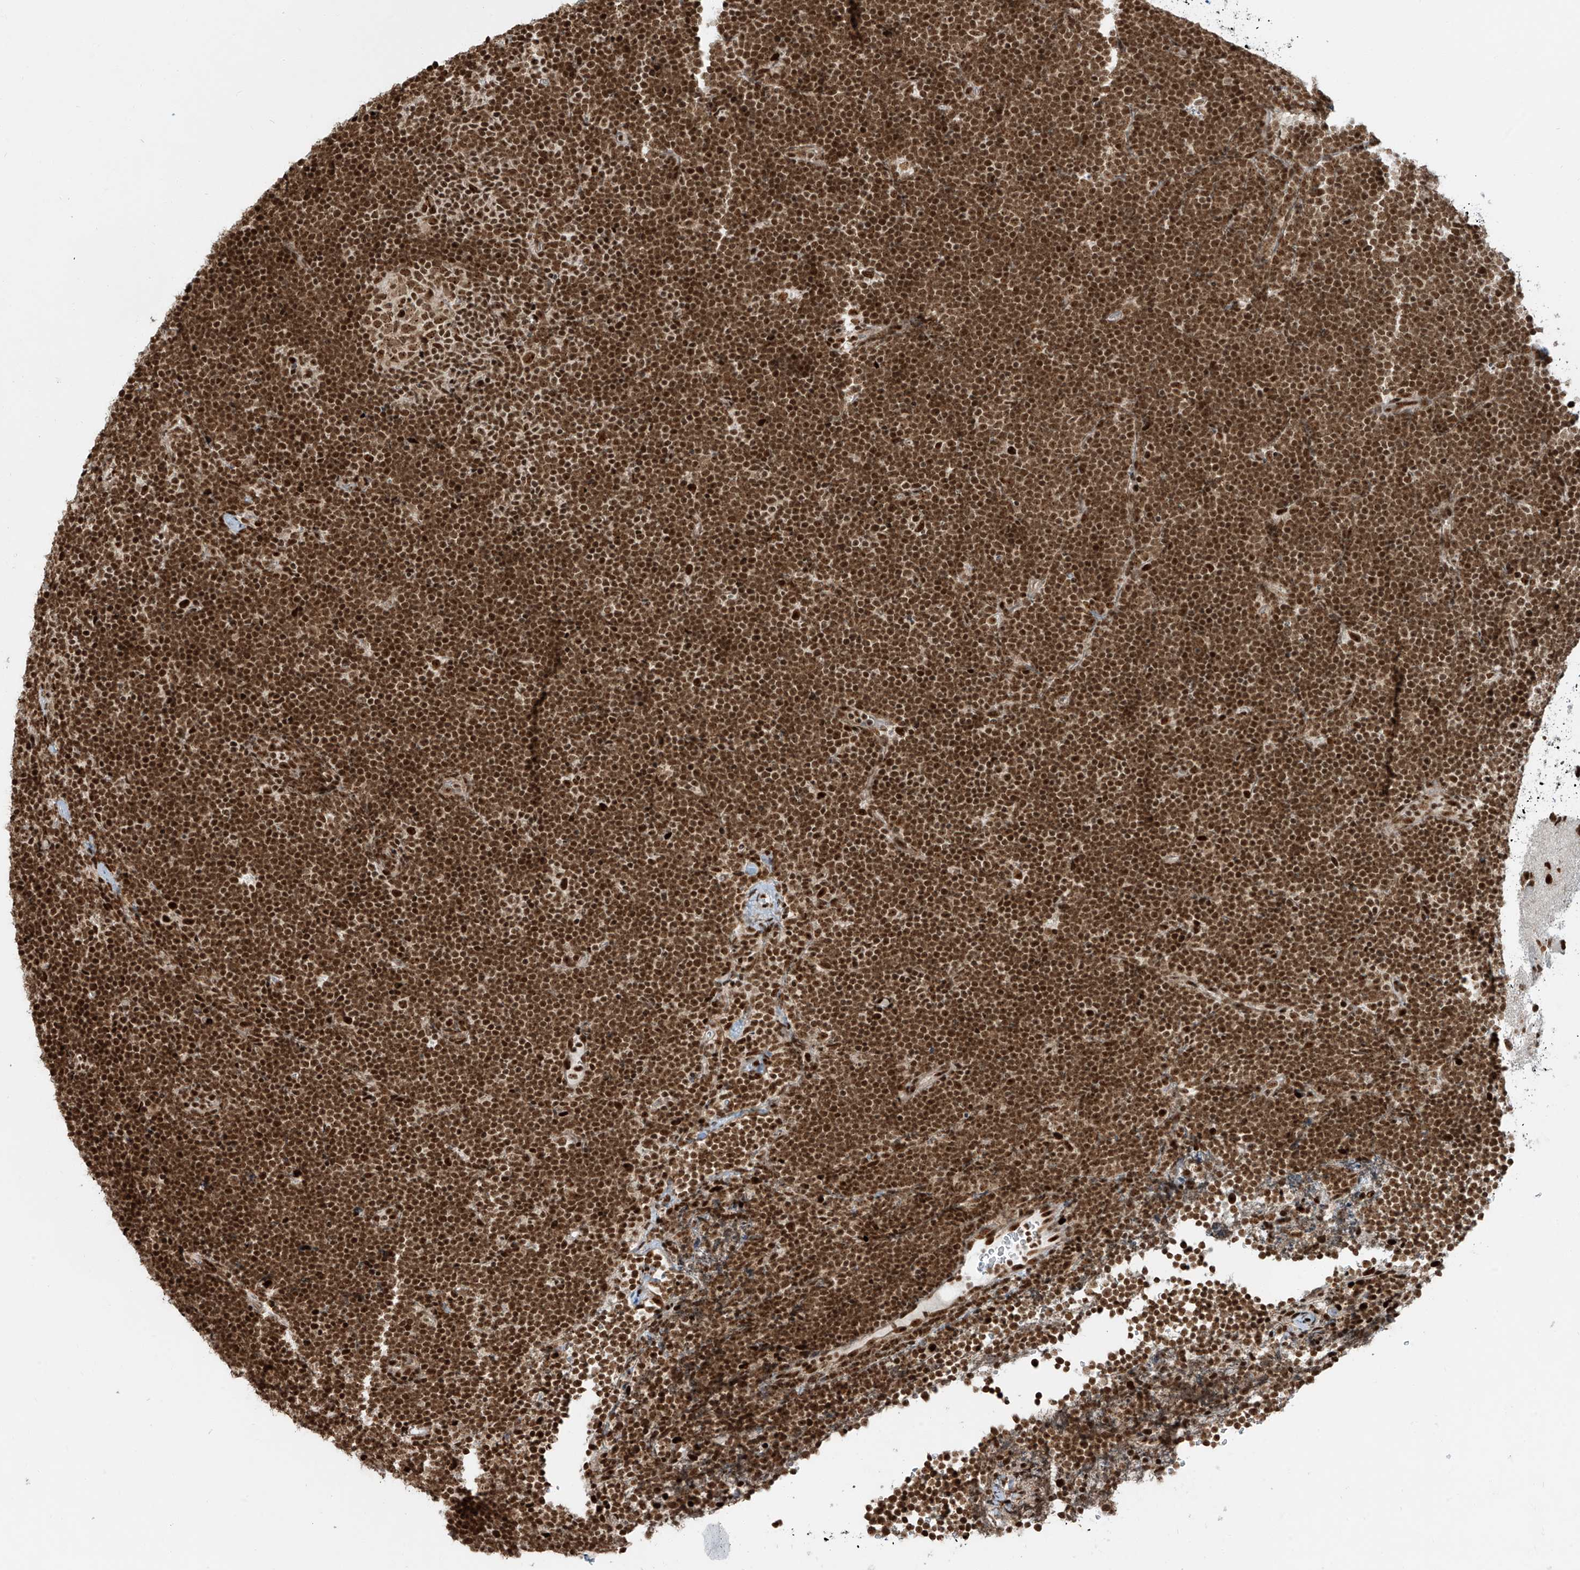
{"staining": {"intensity": "strong", "quantity": ">75%", "location": "nuclear"}, "tissue": "lymphoma", "cell_type": "Tumor cells", "image_type": "cancer", "snomed": [{"axis": "morphology", "description": "Malignant lymphoma, non-Hodgkin's type, High grade"}, {"axis": "topography", "description": "Lymph node"}], "caption": "Strong nuclear protein positivity is seen in about >75% of tumor cells in lymphoma. (Stains: DAB in brown, nuclei in blue, Microscopy: brightfield microscopy at high magnification).", "gene": "FAM193B", "patient": {"sex": "male", "age": 13}}